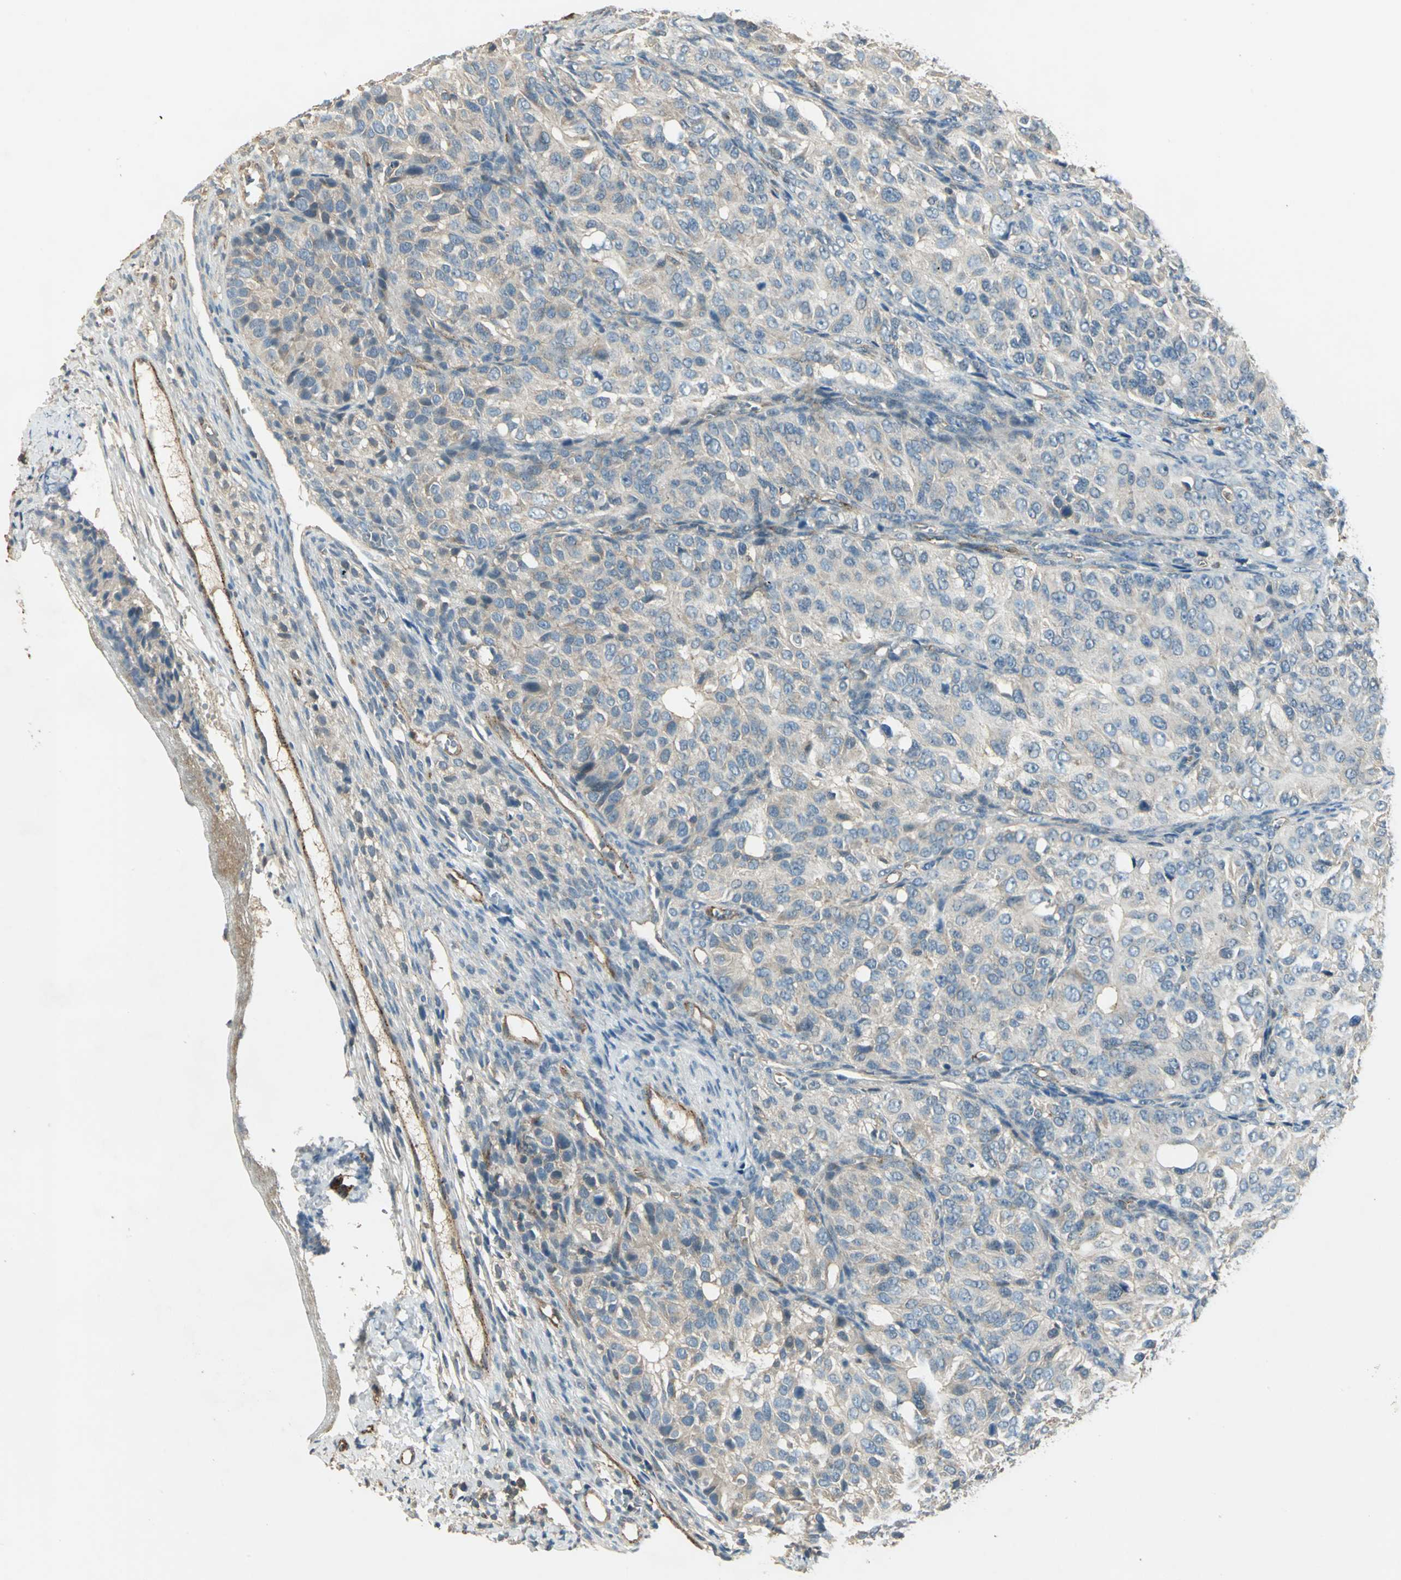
{"staining": {"intensity": "weak", "quantity": "25%-75%", "location": "cytoplasmic/membranous"}, "tissue": "ovarian cancer", "cell_type": "Tumor cells", "image_type": "cancer", "snomed": [{"axis": "morphology", "description": "Carcinoma, endometroid"}, {"axis": "topography", "description": "Ovary"}], "caption": "A high-resolution photomicrograph shows immunohistochemistry staining of ovarian cancer, which displays weak cytoplasmic/membranous positivity in about 25%-75% of tumor cells.", "gene": "RAPGEF1", "patient": {"sex": "female", "age": 51}}